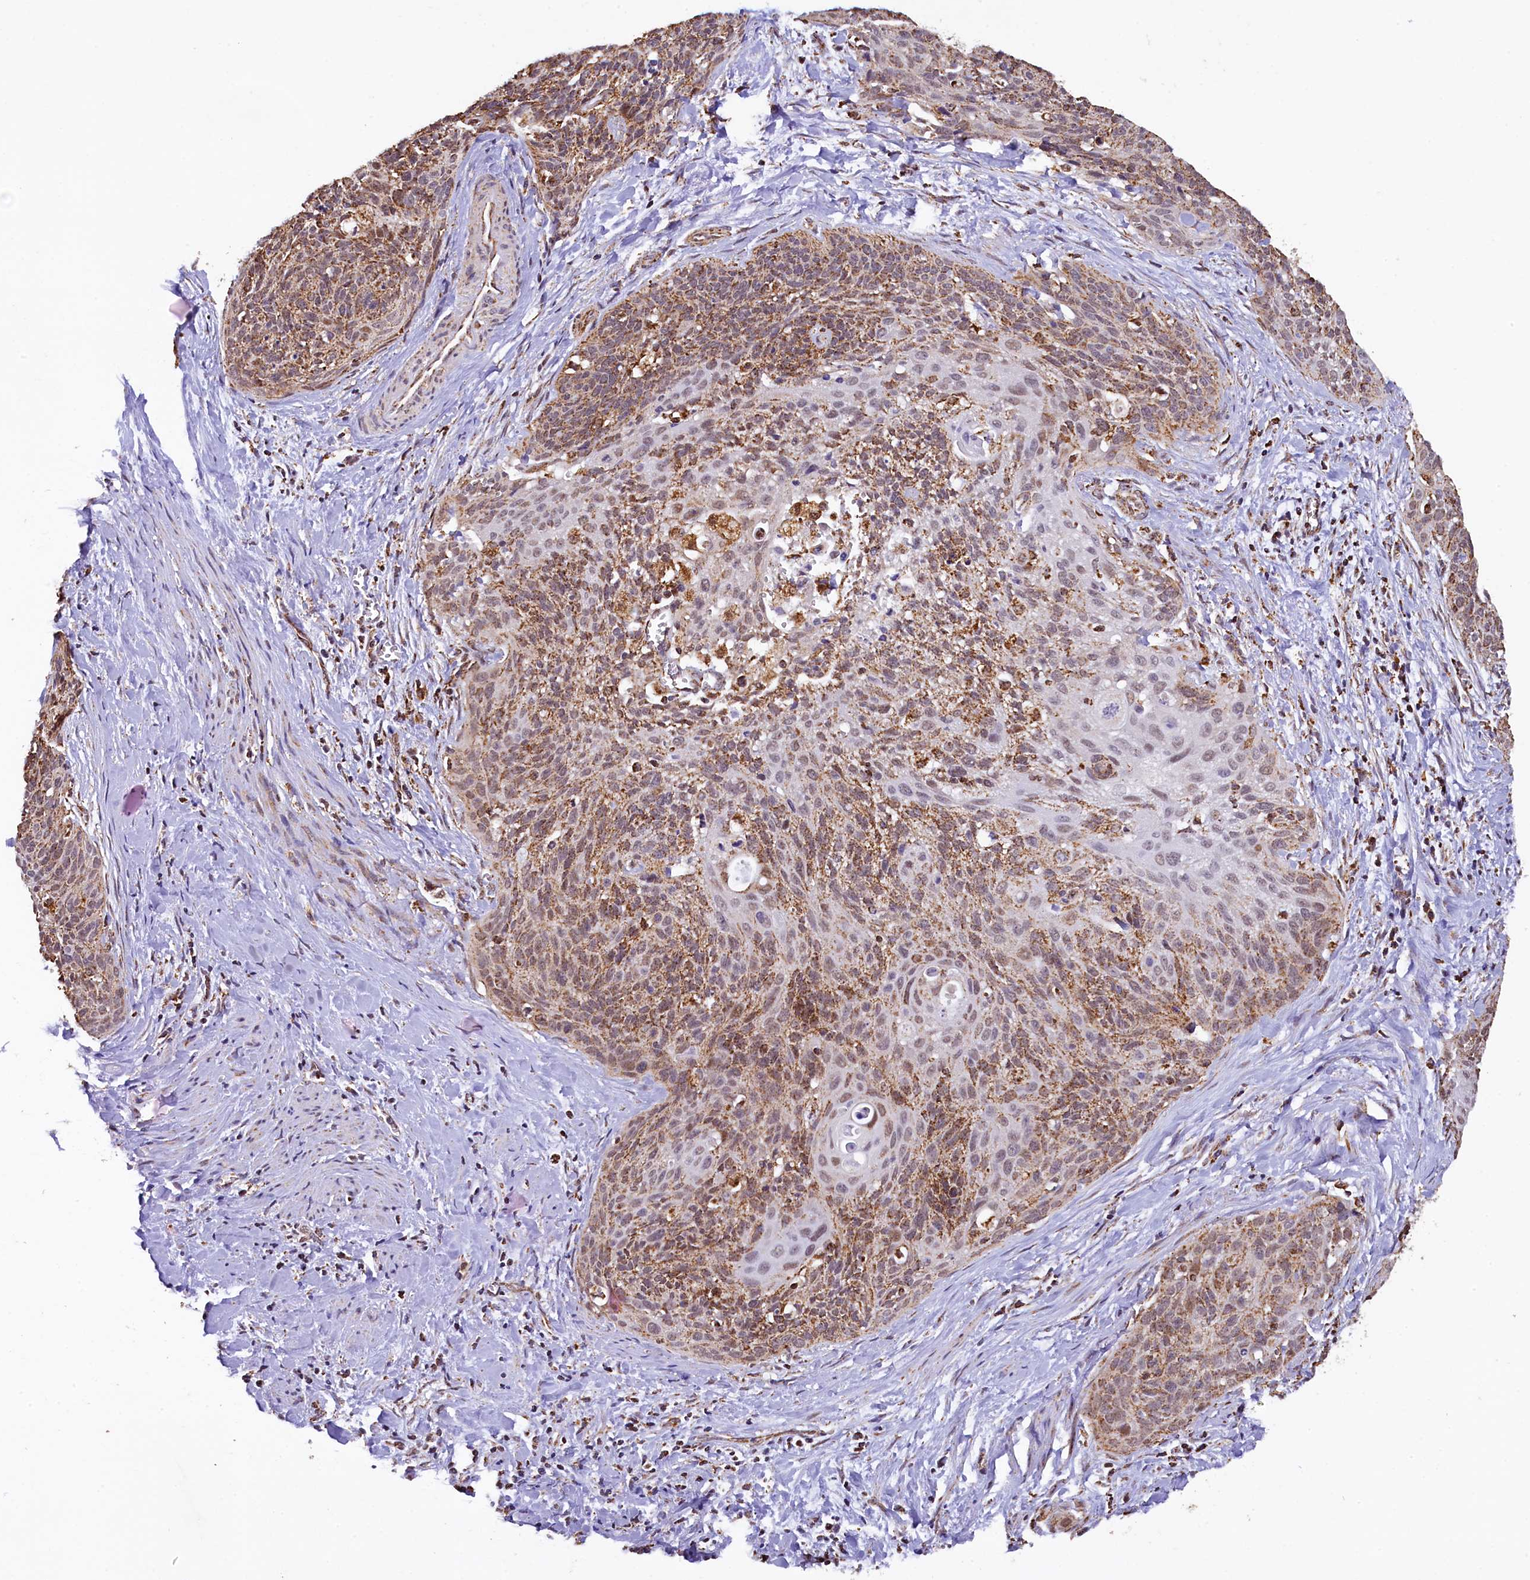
{"staining": {"intensity": "moderate", "quantity": "25%-75%", "location": "cytoplasmic/membranous"}, "tissue": "cervical cancer", "cell_type": "Tumor cells", "image_type": "cancer", "snomed": [{"axis": "morphology", "description": "Squamous cell carcinoma, NOS"}, {"axis": "topography", "description": "Cervix"}], "caption": "The immunohistochemical stain highlights moderate cytoplasmic/membranous positivity in tumor cells of cervical squamous cell carcinoma tissue.", "gene": "KLC2", "patient": {"sex": "female", "age": 55}}